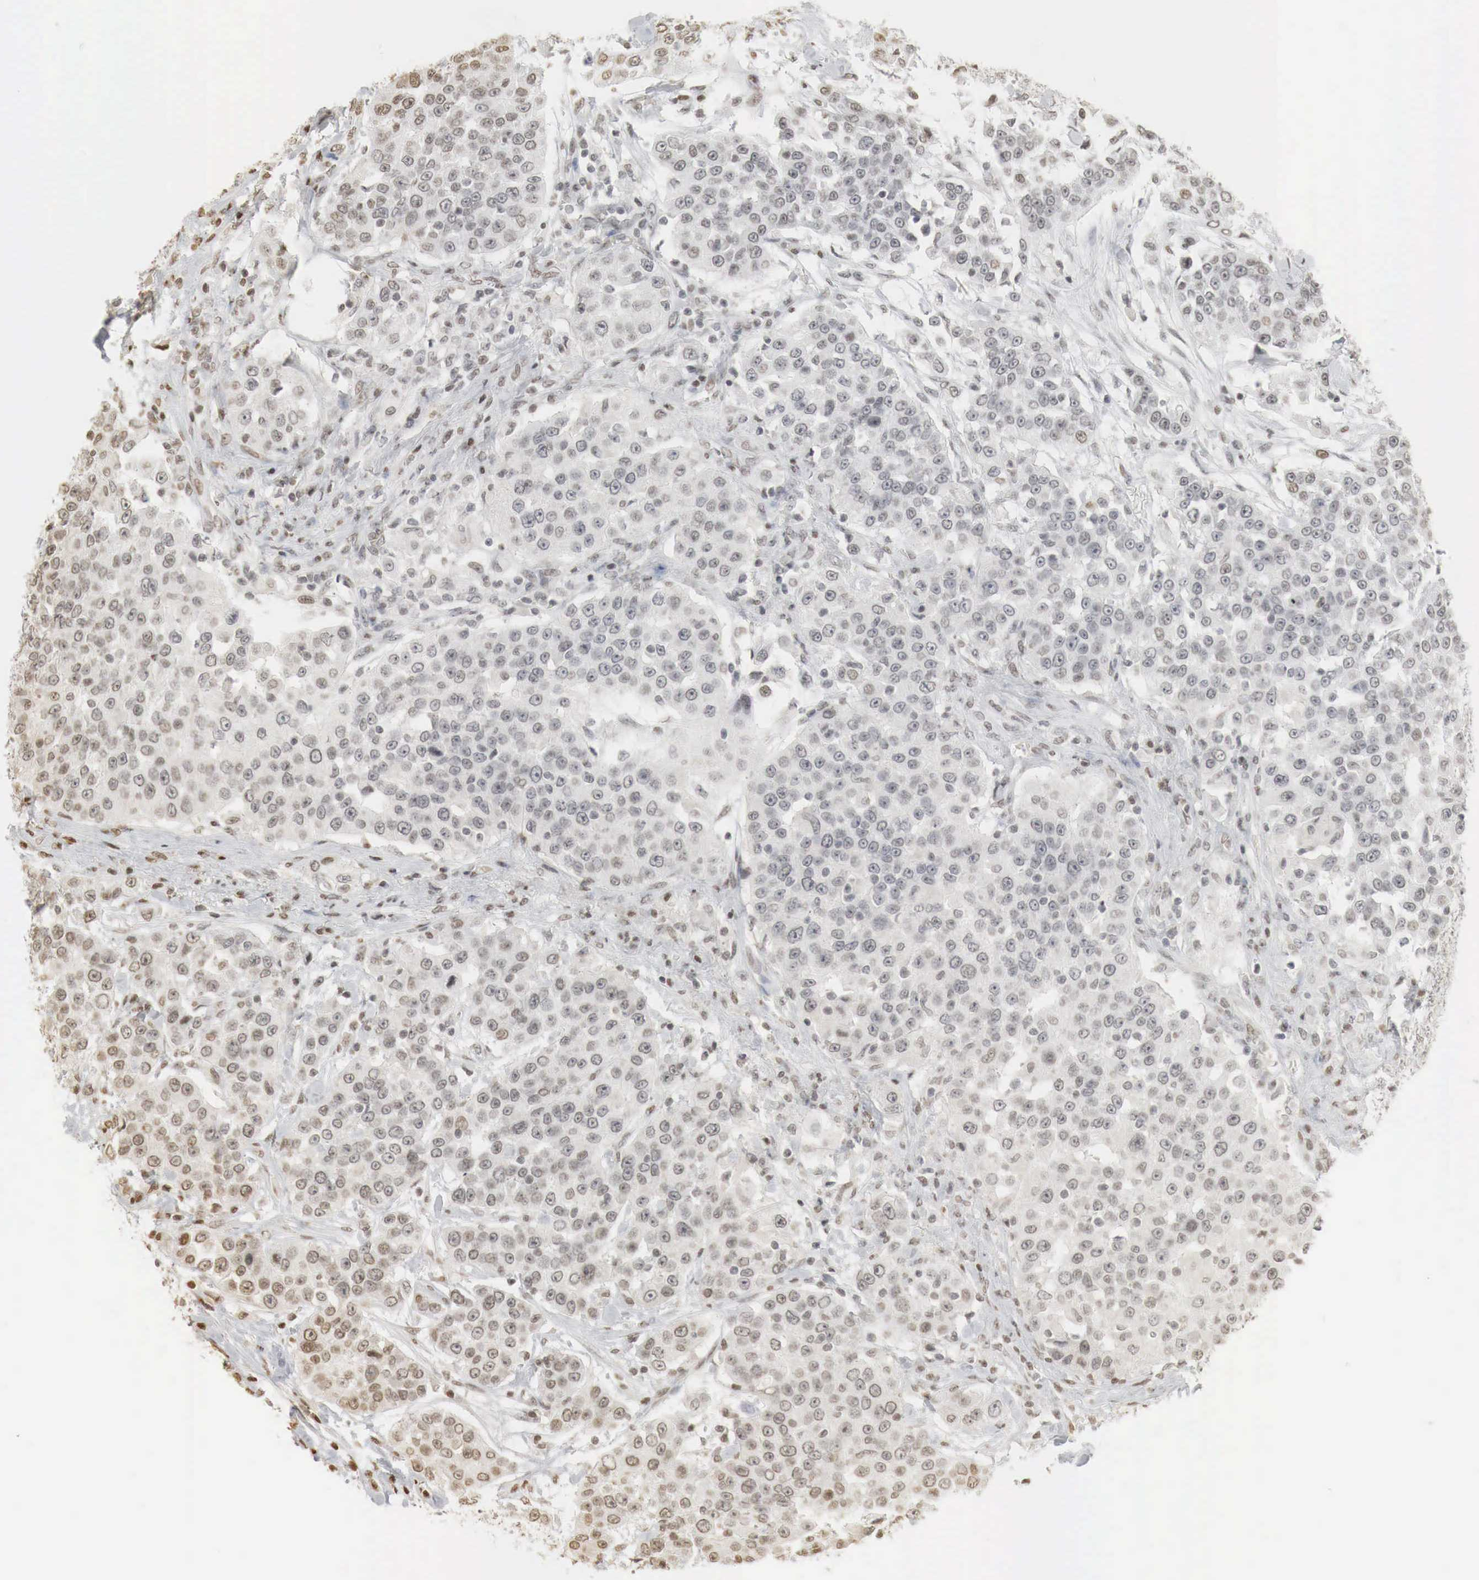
{"staining": {"intensity": "weak", "quantity": "<25%", "location": "nuclear"}, "tissue": "urothelial cancer", "cell_type": "Tumor cells", "image_type": "cancer", "snomed": [{"axis": "morphology", "description": "Urothelial carcinoma, High grade"}, {"axis": "topography", "description": "Urinary bladder"}], "caption": "A high-resolution histopathology image shows IHC staining of high-grade urothelial carcinoma, which exhibits no significant positivity in tumor cells.", "gene": "ERBB4", "patient": {"sex": "female", "age": 80}}